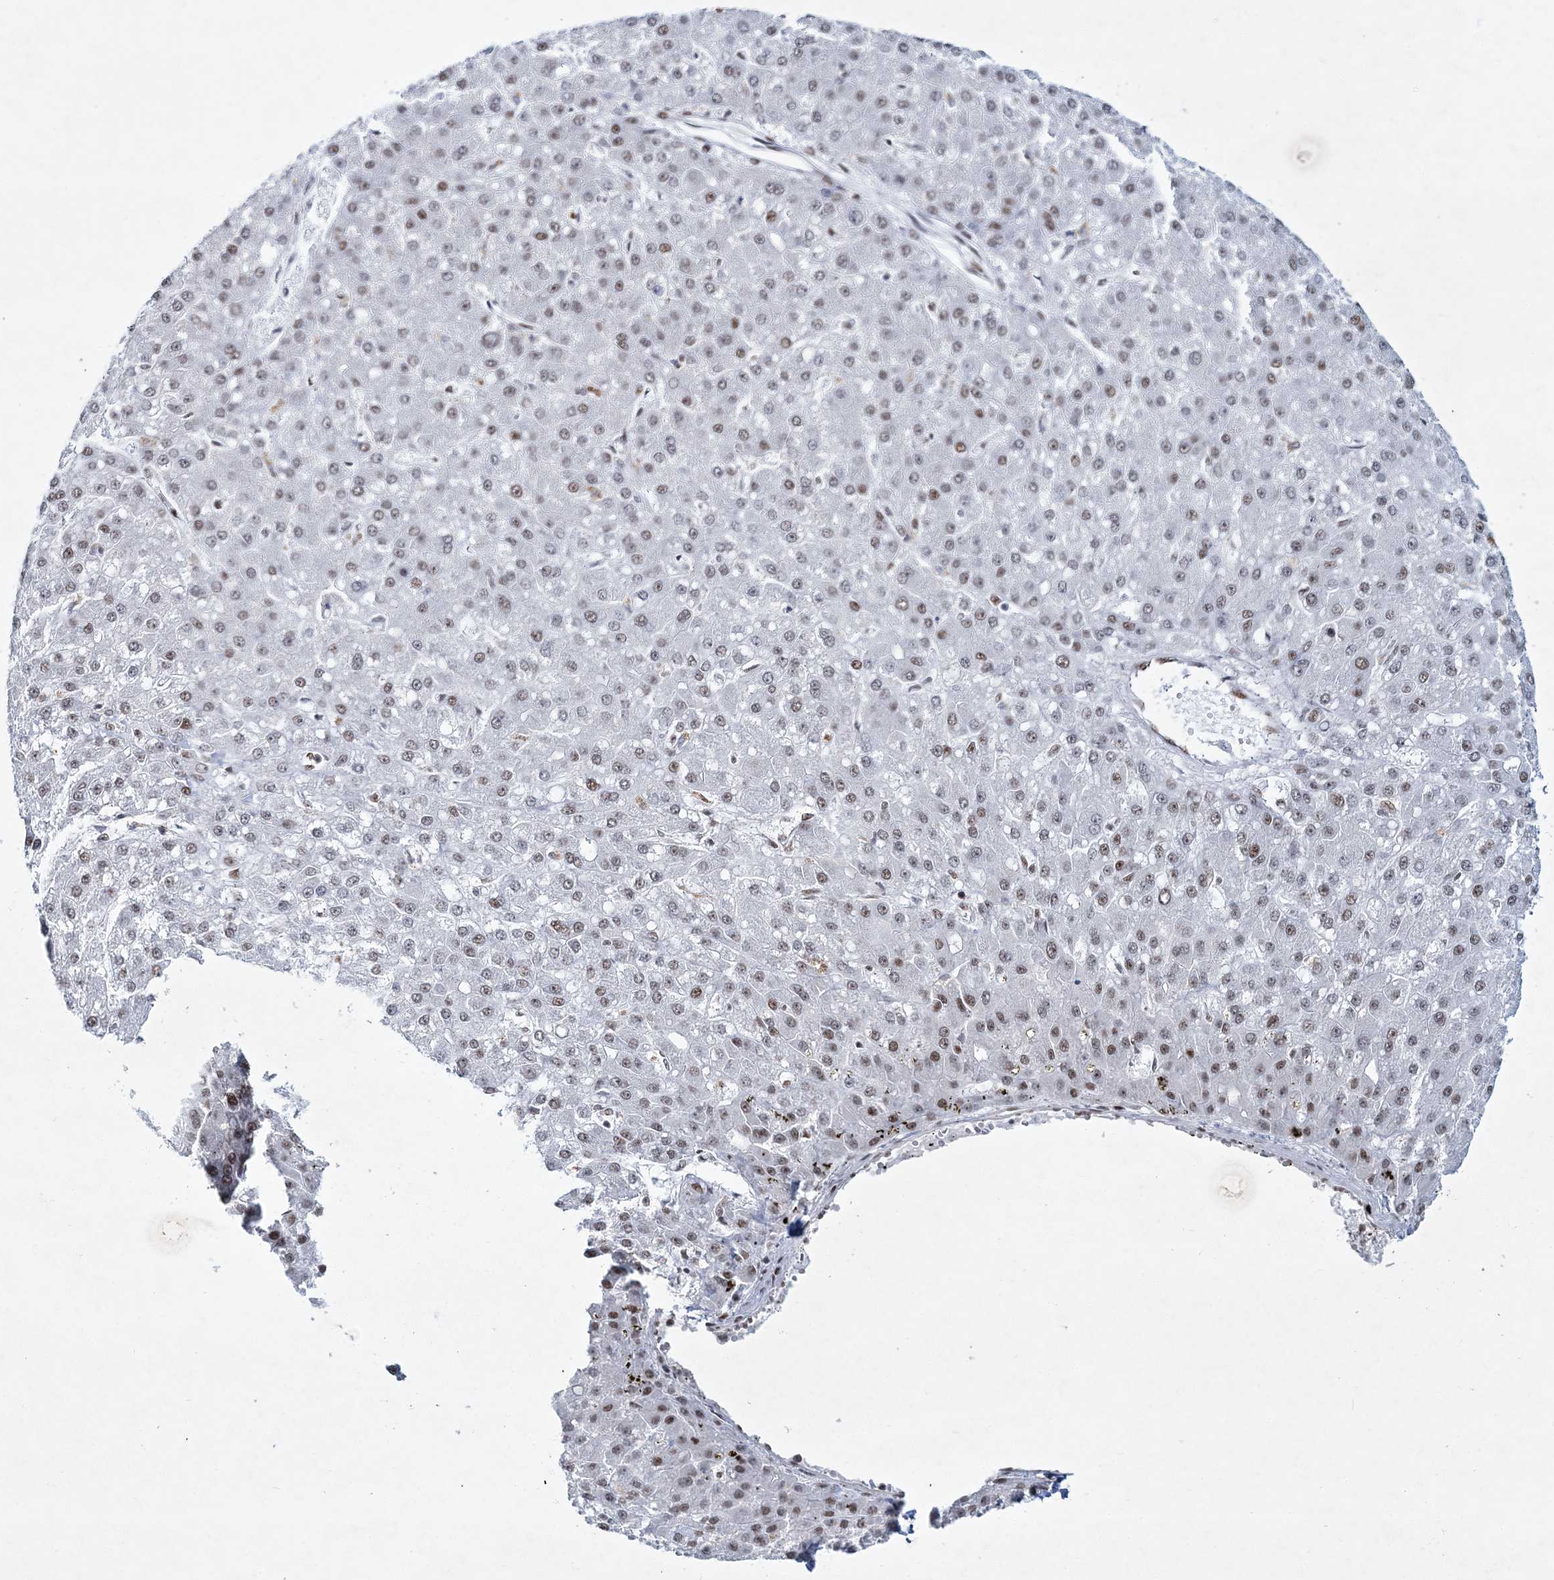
{"staining": {"intensity": "moderate", "quantity": "25%-75%", "location": "nuclear"}, "tissue": "liver cancer", "cell_type": "Tumor cells", "image_type": "cancer", "snomed": [{"axis": "morphology", "description": "Carcinoma, Hepatocellular, NOS"}, {"axis": "topography", "description": "Liver"}], "caption": "Immunohistochemical staining of hepatocellular carcinoma (liver) reveals moderate nuclear protein expression in about 25%-75% of tumor cells.", "gene": "LRRFIP2", "patient": {"sex": "male", "age": 67}}